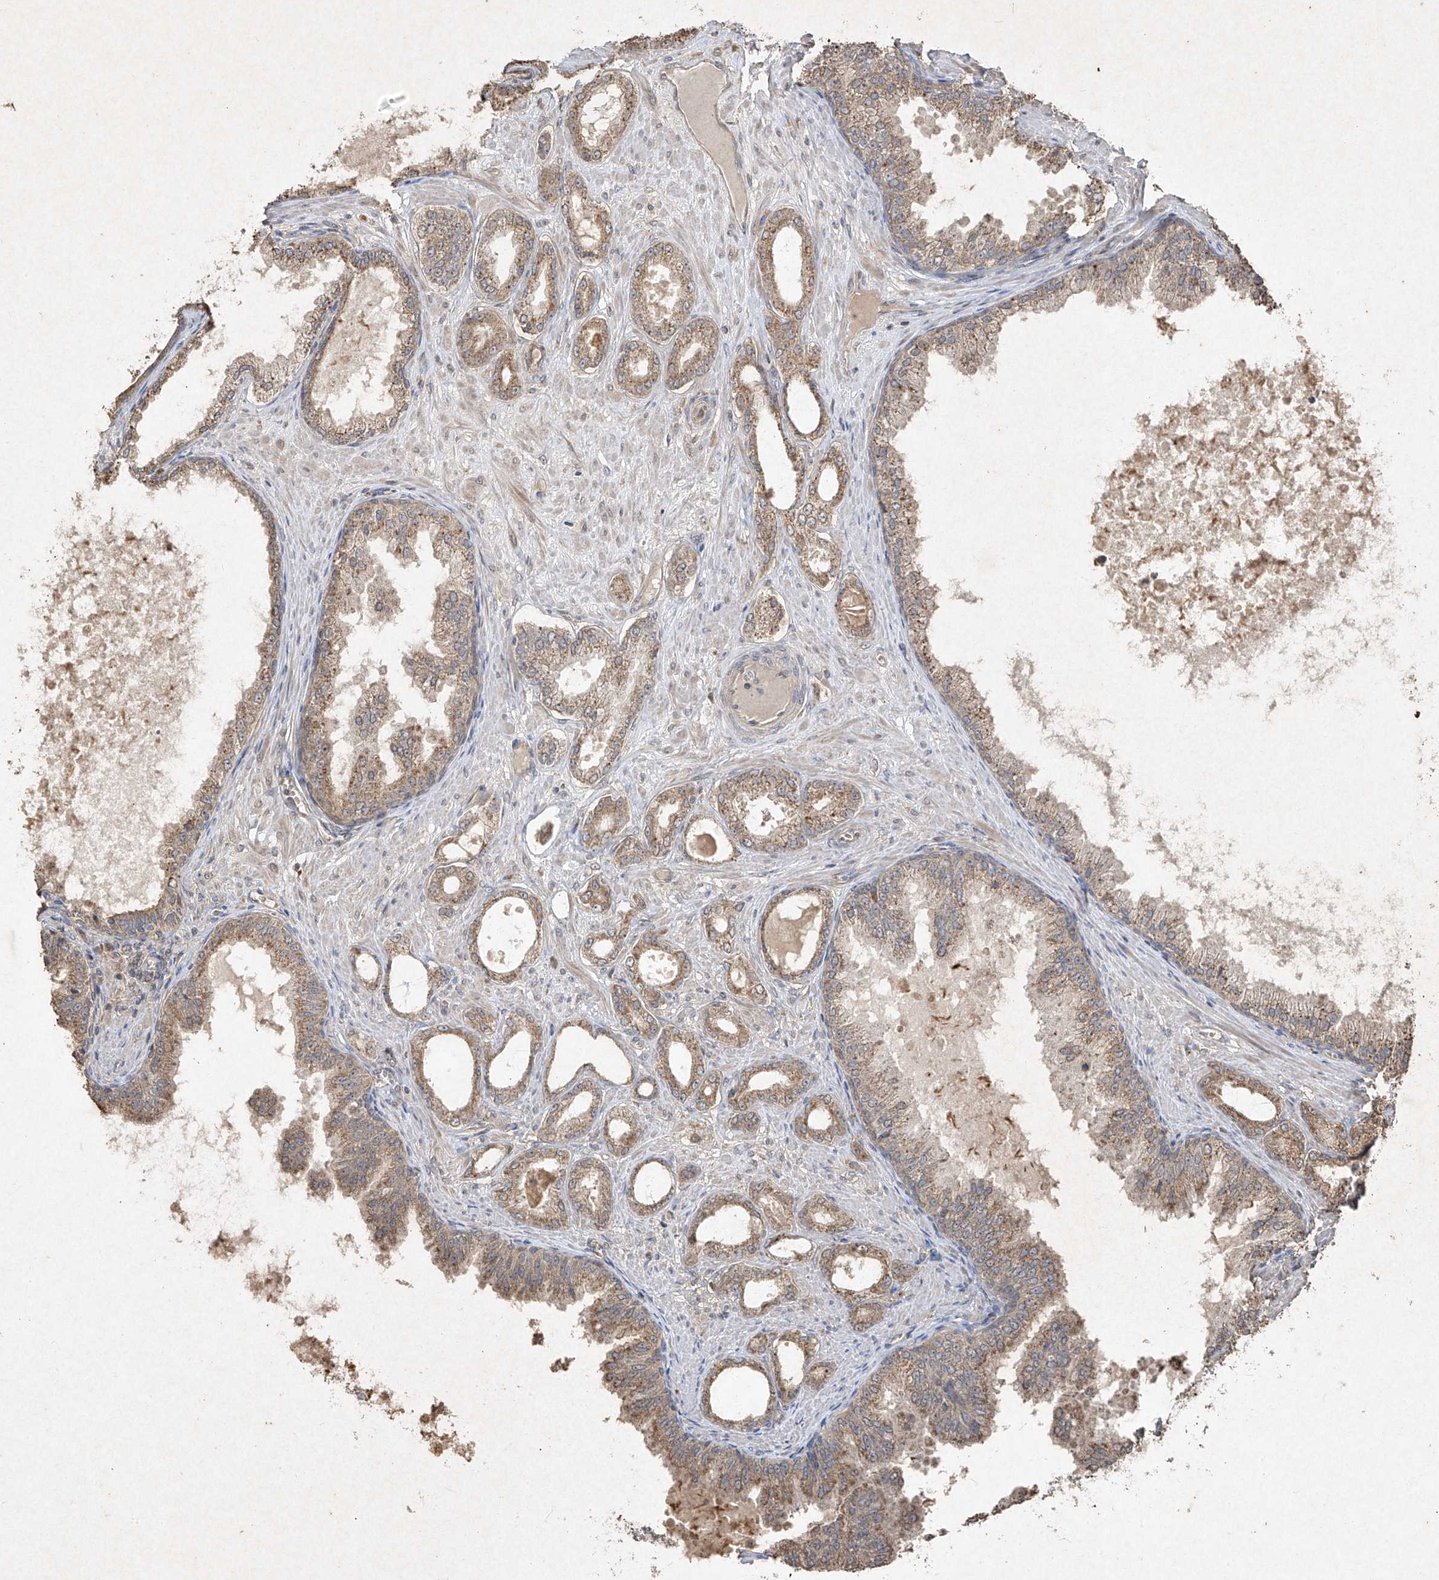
{"staining": {"intensity": "moderate", "quantity": ">75%", "location": "cytoplasmic/membranous"}, "tissue": "prostate cancer", "cell_type": "Tumor cells", "image_type": "cancer", "snomed": [{"axis": "morphology", "description": "Adenocarcinoma, Low grade"}, {"axis": "topography", "description": "Prostate"}], "caption": "Moderate cytoplasmic/membranous expression is identified in about >75% of tumor cells in low-grade adenocarcinoma (prostate).", "gene": "ABCD3", "patient": {"sex": "male", "age": 63}}